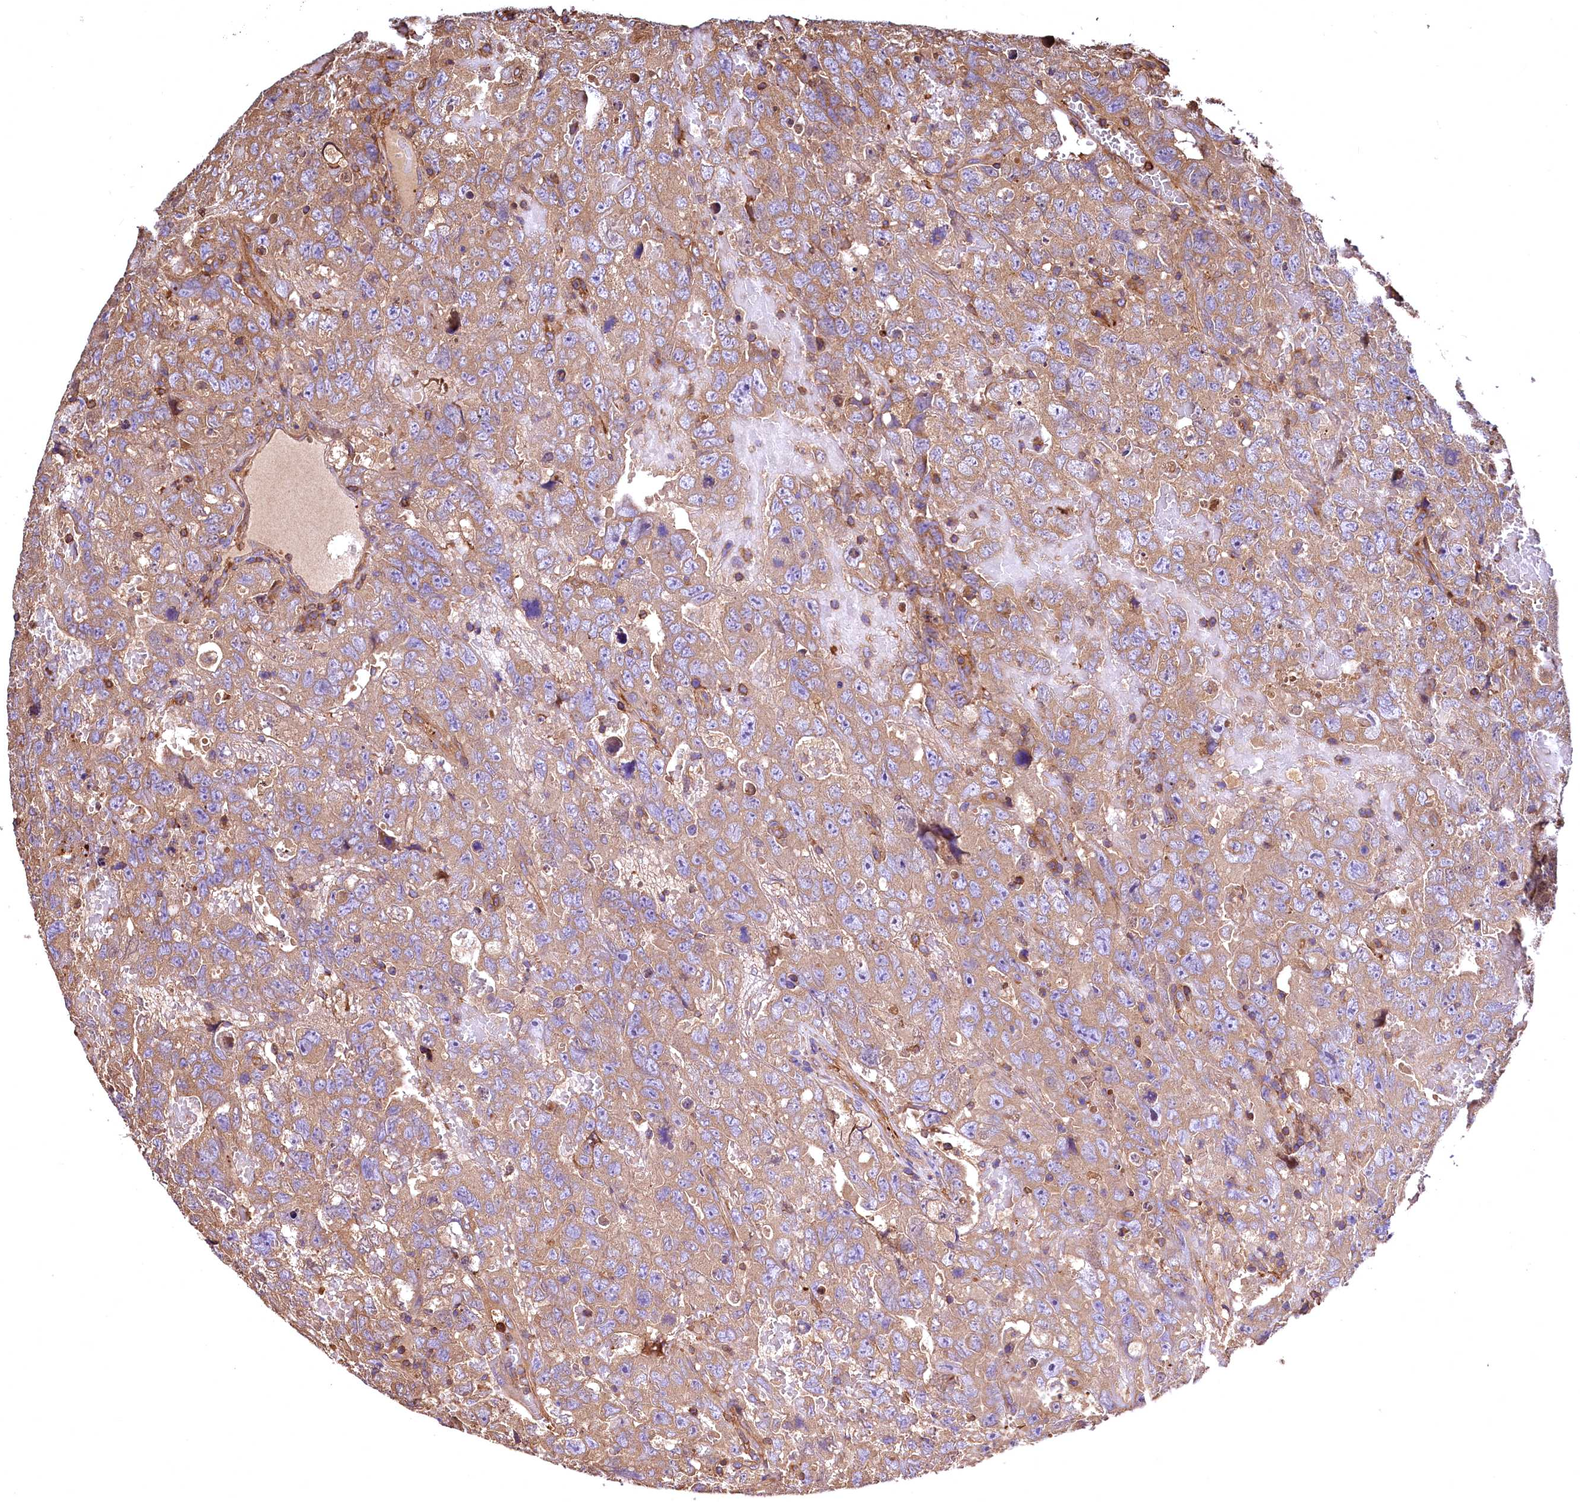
{"staining": {"intensity": "moderate", "quantity": ">75%", "location": "cytoplasmic/membranous"}, "tissue": "testis cancer", "cell_type": "Tumor cells", "image_type": "cancer", "snomed": [{"axis": "morphology", "description": "Carcinoma, Embryonal, NOS"}, {"axis": "topography", "description": "Testis"}], "caption": "Embryonal carcinoma (testis) was stained to show a protein in brown. There is medium levels of moderate cytoplasmic/membranous positivity in approximately >75% of tumor cells.", "gene": "RARS2", "patient": {"sex": "male", "age": 45}}